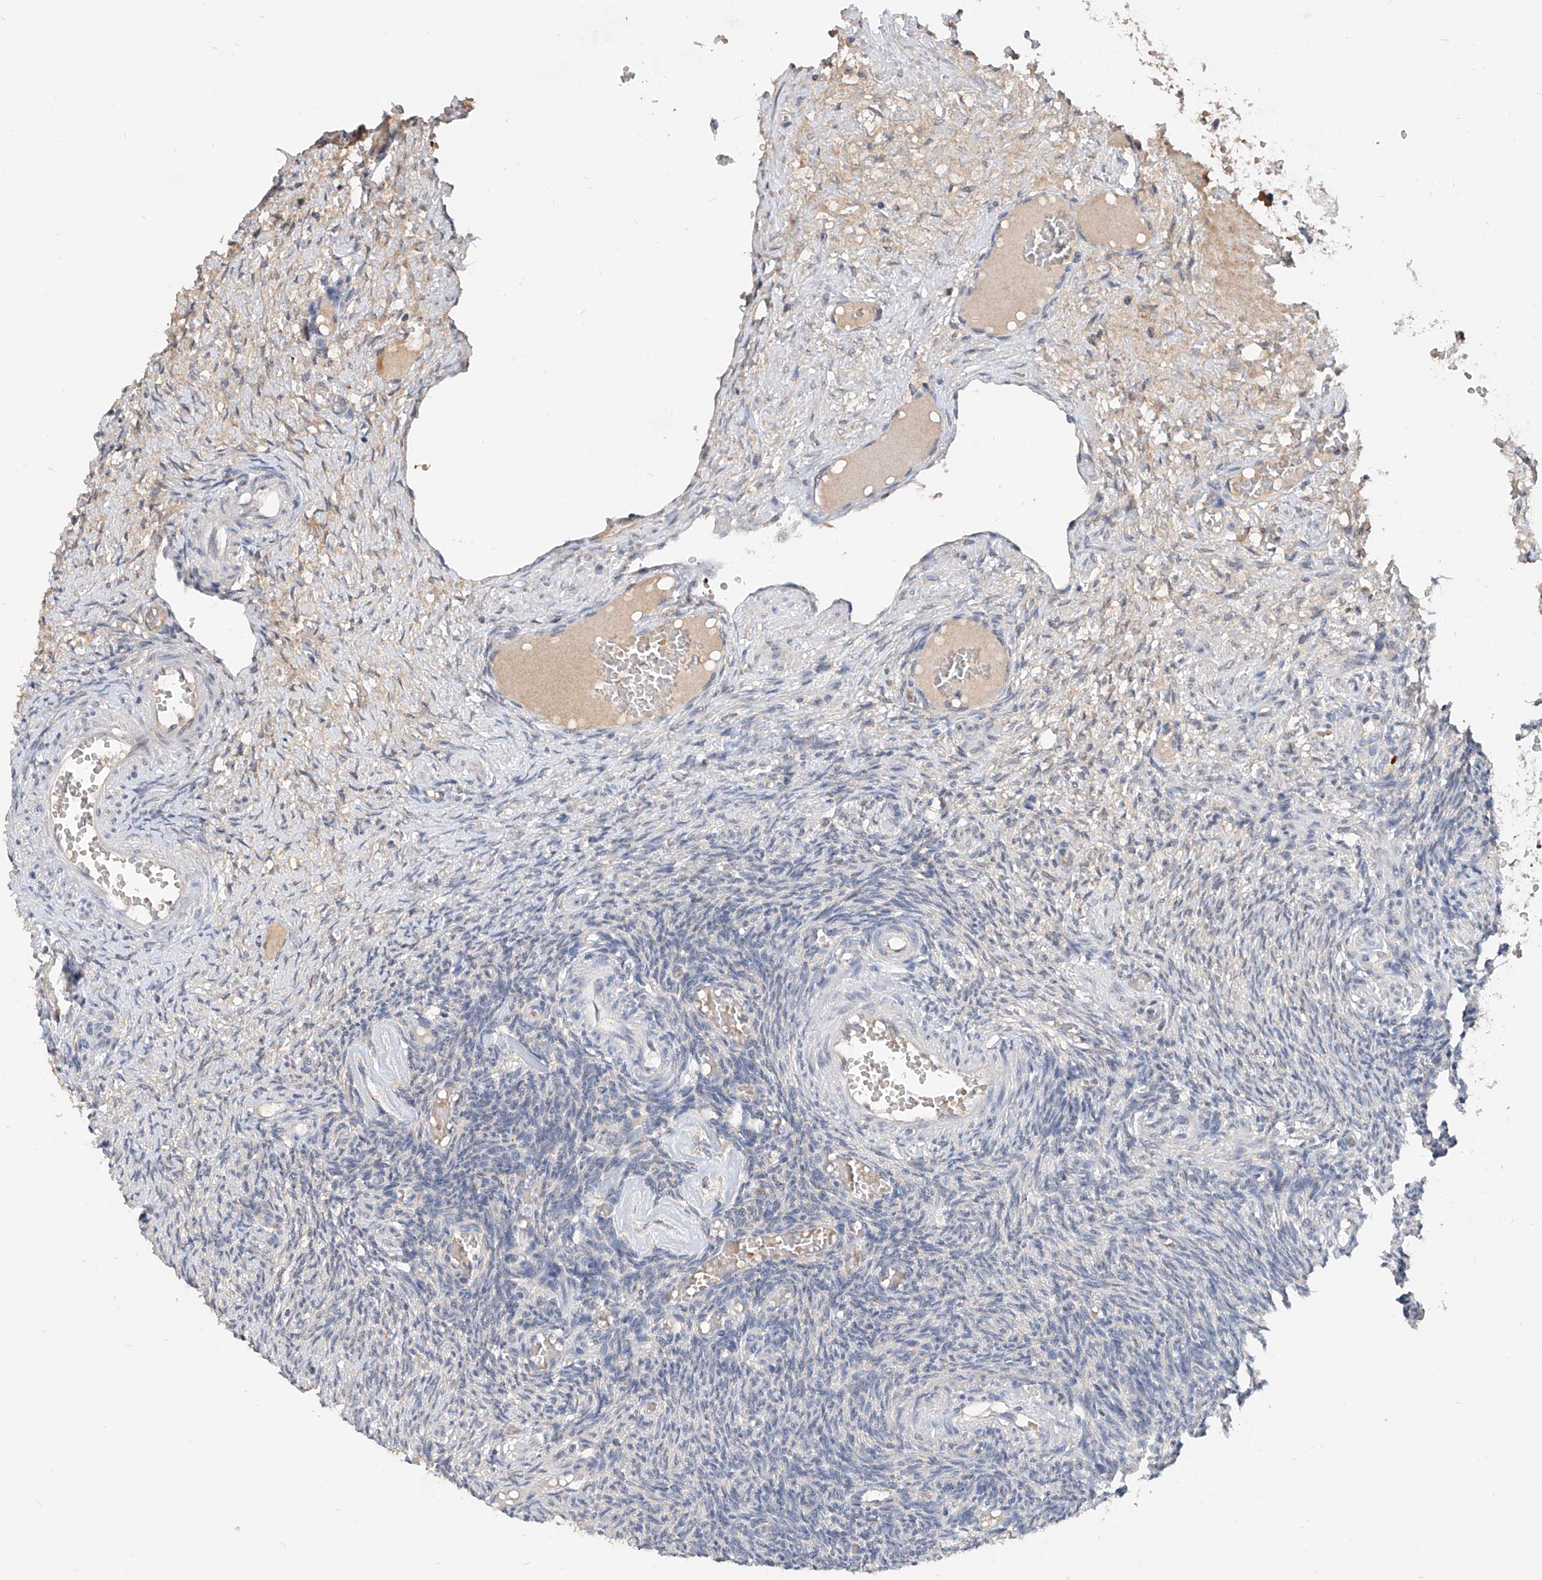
{"staining": {"intensity": "negative", "quantity": "none", "location": "none"}, "tissue": "ovary", "cell_type": "Ovarian stroma cells", "image_type": "normal", "snomed": [{"axis": "morphology", "description": "Normal tissue, NOS"}, {"axis": "topography", "description": "Ovary"}], "caption": "The image shows no significant expression in ovarian stroma cells of ovary. Nuclei are stained in blue.", "gene": "CARMIL3", "patient": {"sex": "female", "age": 27}}